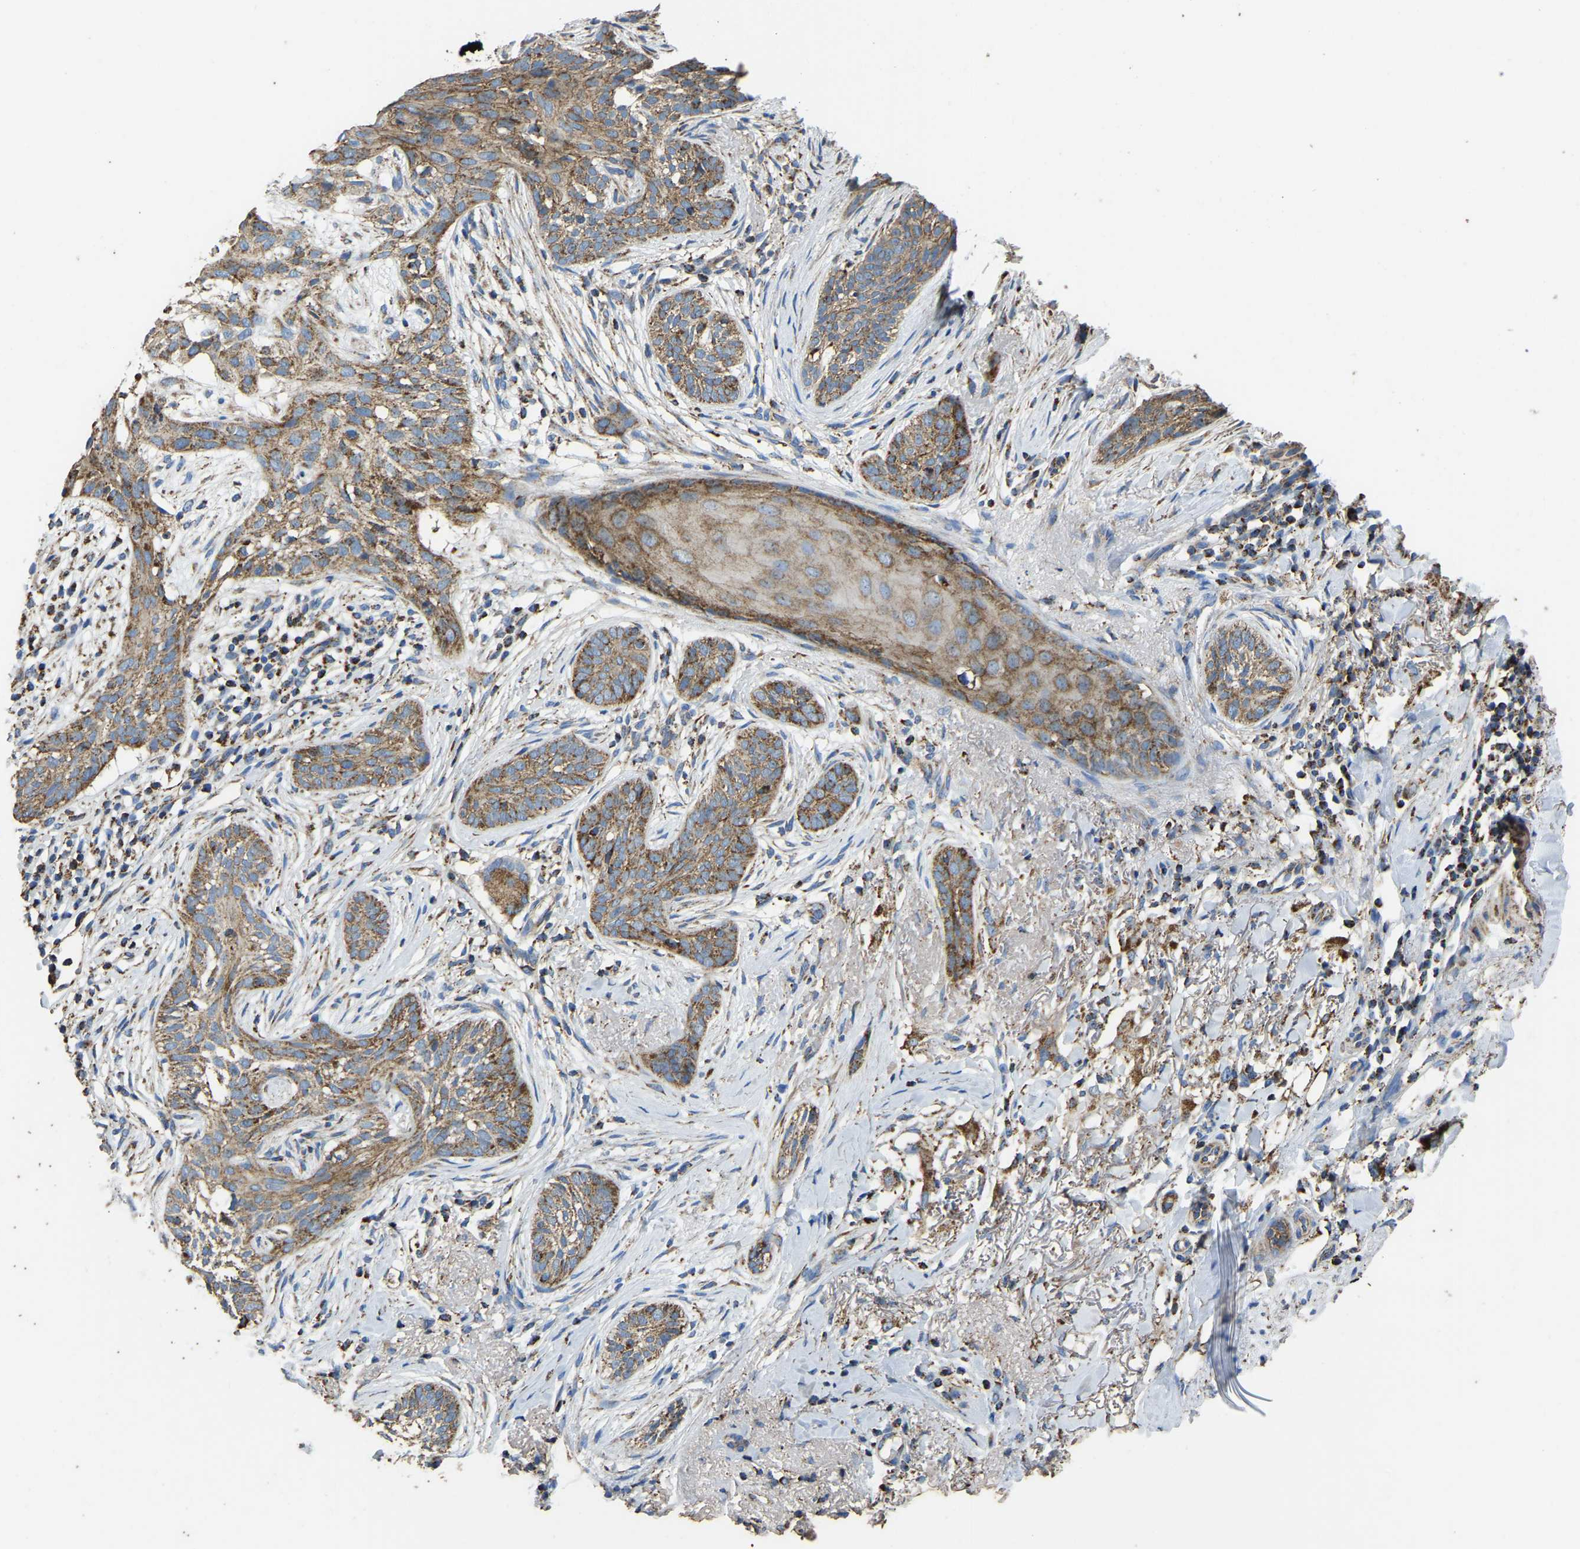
{"staining": {"intensity": "moderate", "quantity": ">75%", "location": "cytoplasmic/membranous"}, "tissue": "skin cancer", "cell_type": "Tumor cells", "image_type": "cancer", "snomed": [{"axis": "morphology", "description": "Basal cell carcinoma"}, {"axis": "topography", "description": "Skin"}], "caption": "Brown immunohistochemical staining in human basal cell carcinoma (skin) exhibits moderate cytoplasmic/membranous staining in about >75% of tumor cells.", "gene": "ETFA", "patient": {"sex": "female", "age": 88}}